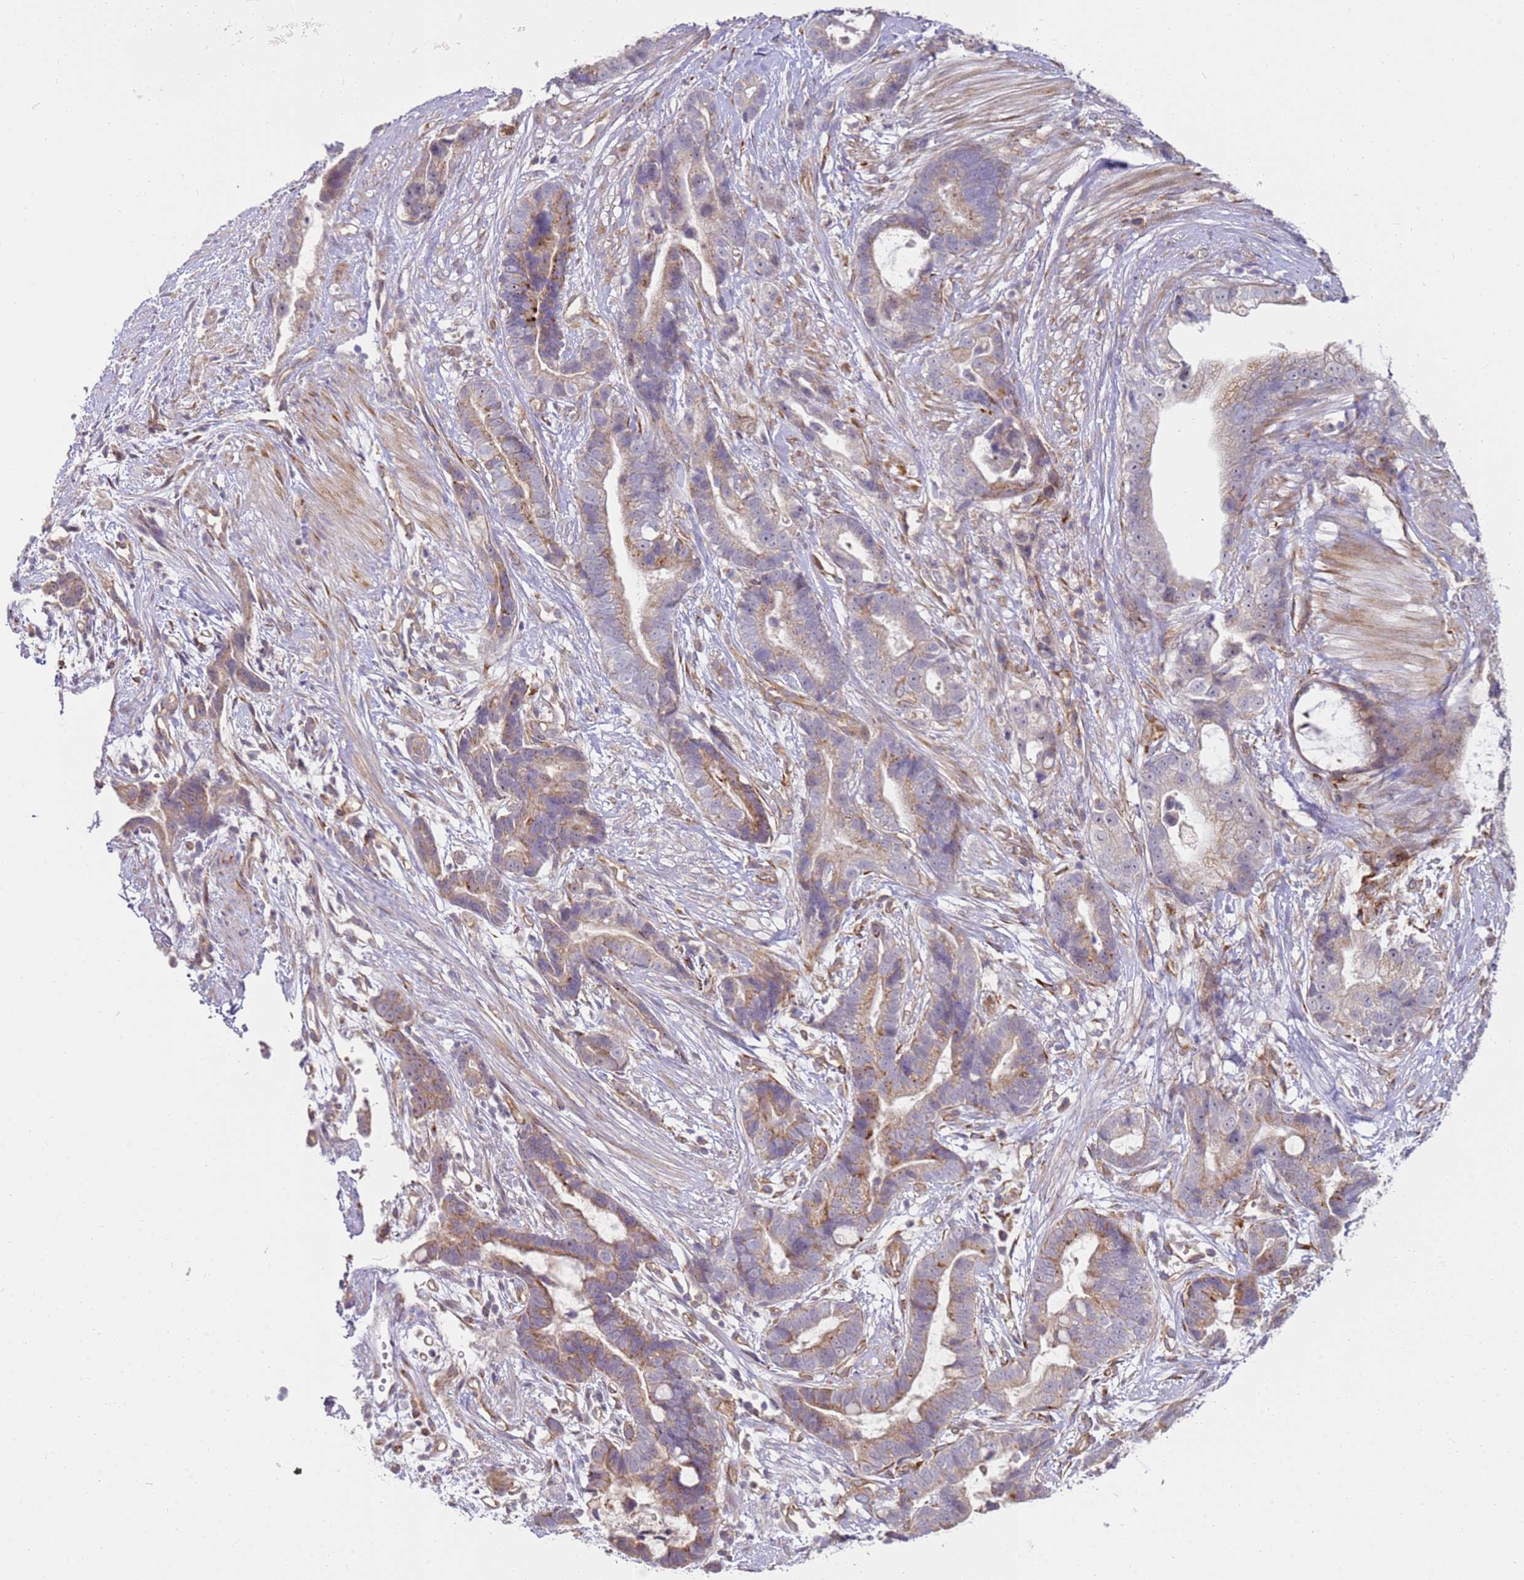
{"staining": {"intensity": "moderate", "quantity": "<25%", "location": "cytoplasmic/membranous"}, "tissue": "stomach cancer", "cell_type": "Tumor cells", "image_type": "cancer", "snomed": [{"axis": "morphology", "description": "Adenocarcinoma, NOS"}, {"axis": "topography", "description": "Stomach"}], "caption": "Approximately <25% of tumor cells in human stomach cancer (adenocarcinoma) exhibit moderate cytoplasmic/membranous protein staining as visualized by brown immunohistochemical staining.", "gene": "GRAP", "patient": {"sex": "male", "age": 55}}